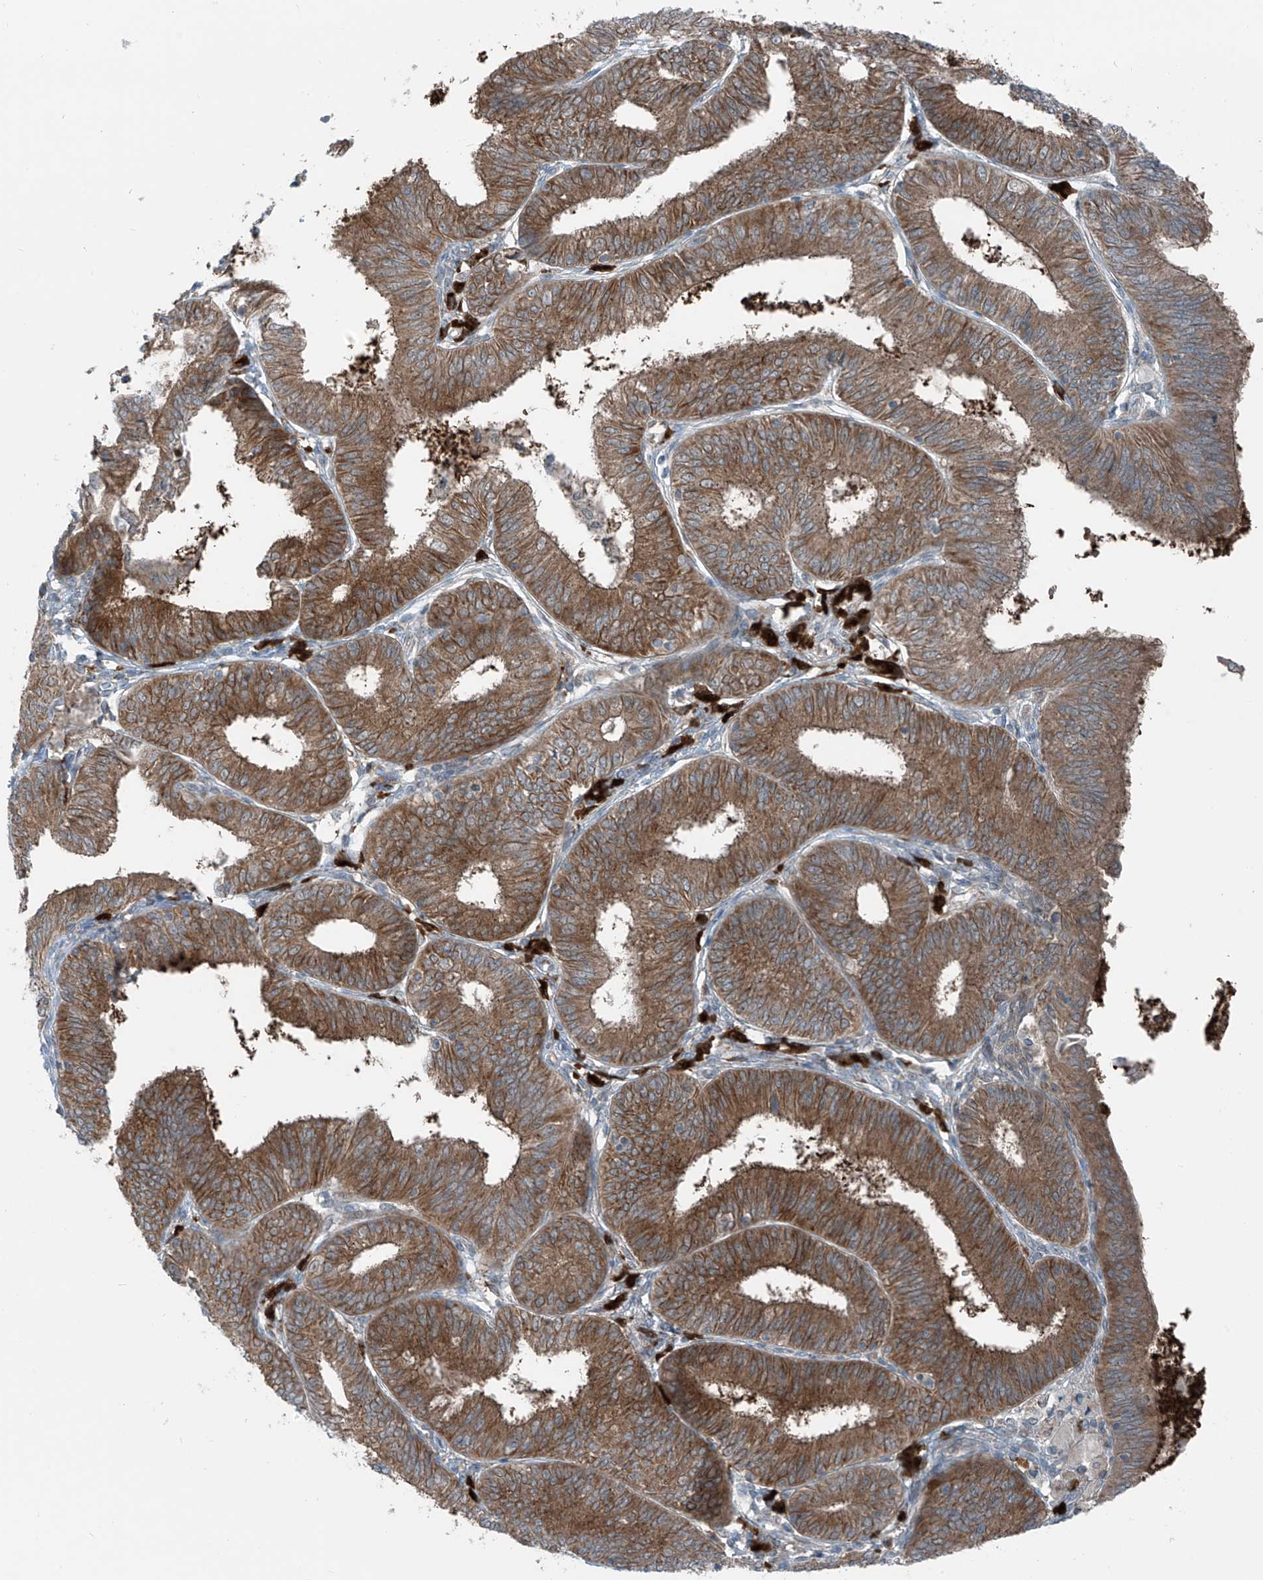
{"staining": {"intensity": "moderate", "quantity": ">75%", "location": "cytoplasmic/membranous"}, "tissue": "endometrial cancer", "cell_type": "Tumor cells", "image_type": "cancer", "snomed": [{"axis": "morphology", "description": "Adenocarcinoma, NOS"}, {"axis": "topography", "description": "Endometrium"}], "caption": "A high-resolution image shows immunohistochemistry (IHC) staining of endometrial cancer (adenocarcinoma), which demonstrates moderate cytoplasmic/membranous staining in about >75% of tumor cells.", "gene": "SLC12A6", "patient": {"sex": "female", "age": 51}}